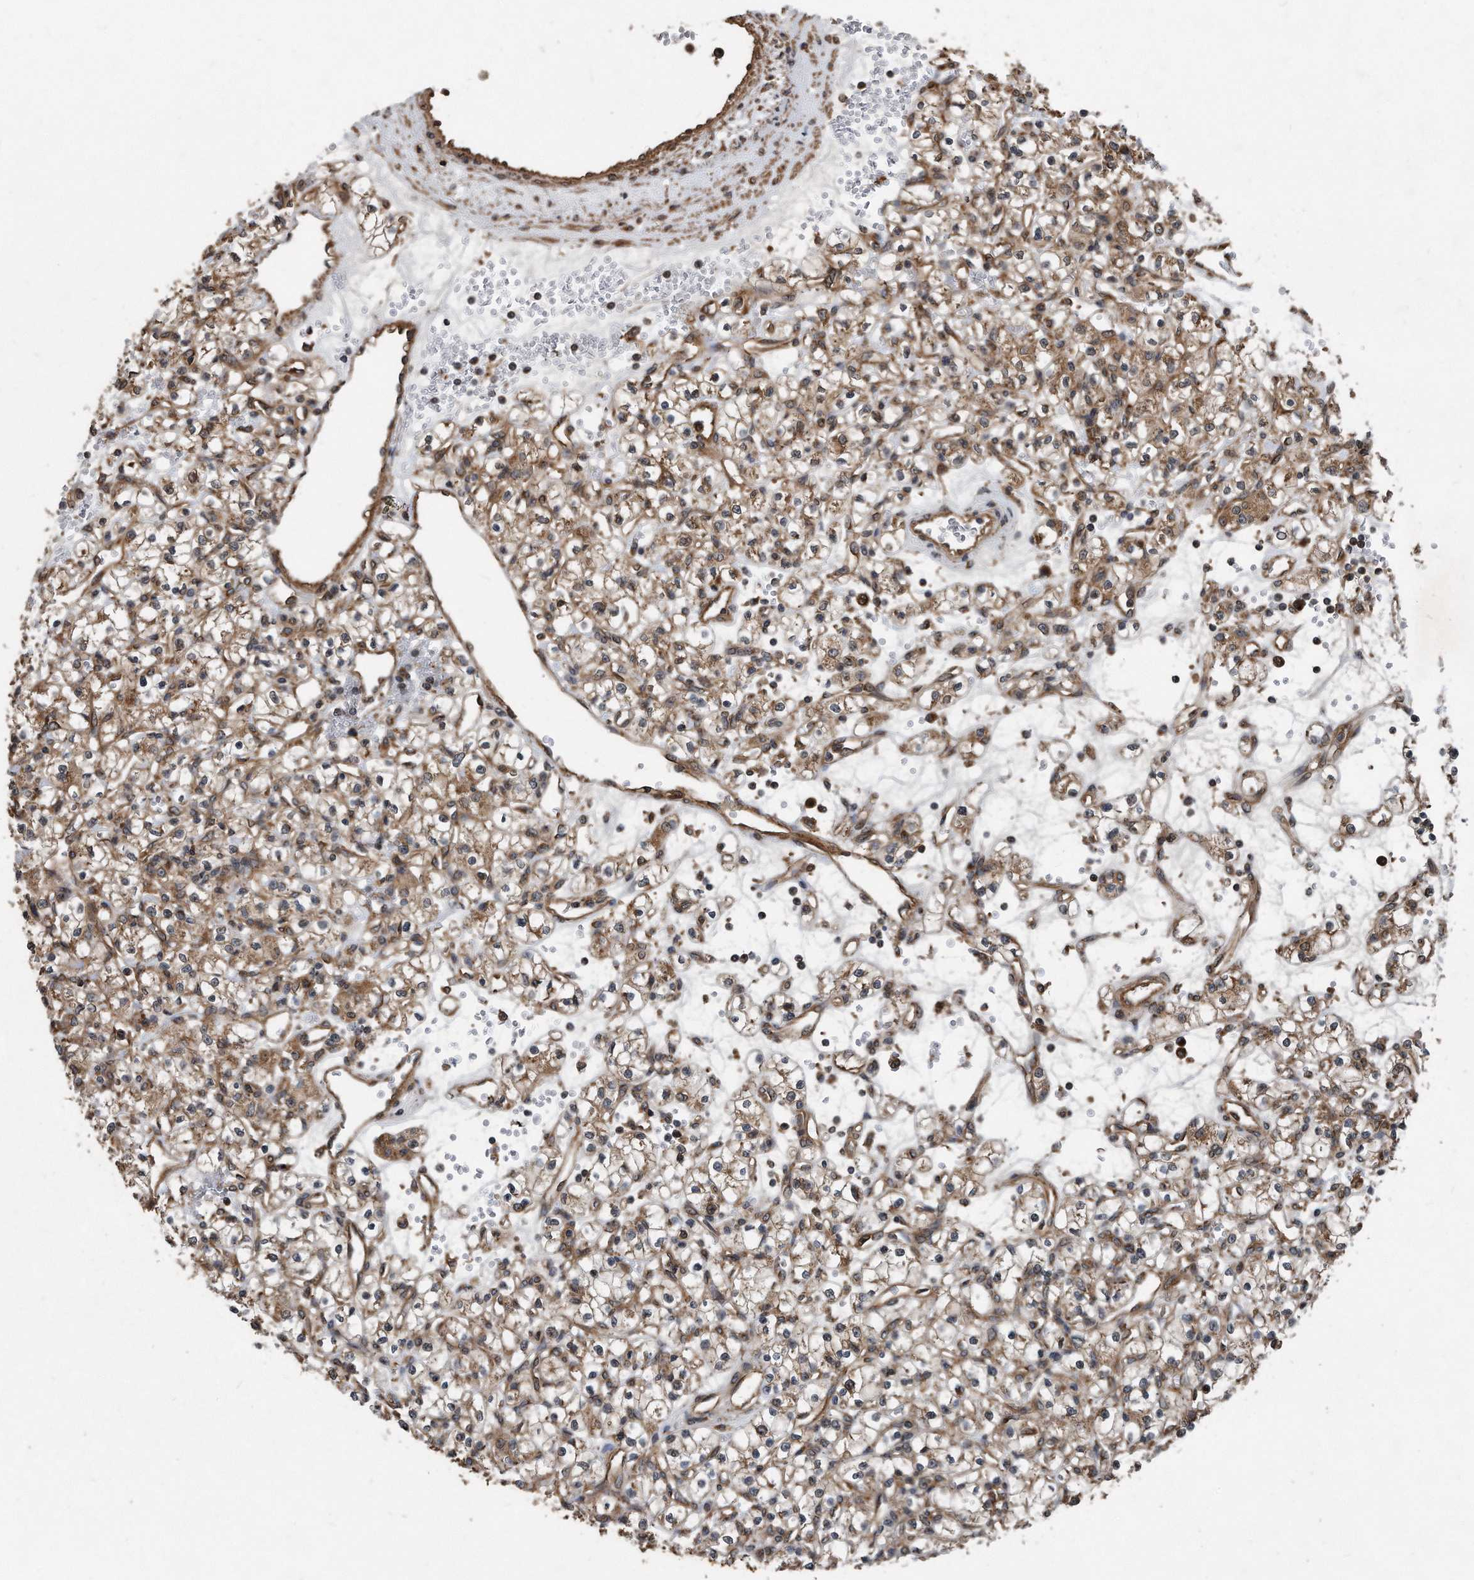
{"staining": {"intensity": "moderate", "quantity": ">75%", "location": "cytoplasmic/membranous"}, "tissue": "renal cancer", "cell_type": "Tumor cells", "image_type": "cancer", "snomed": [{"axis": "morphology", "description": "Adenocarcinoma, NOS"}, {"axis": "topography", "description": "Kidney"}], "caption": "Protein staining shows moderate cytoplasmic/membranous positivity in about >75% of tumor cells in adenocarcinoma (renal).", "gene": "FAM136A", "patient": {"sex": "female", "age": 59}}